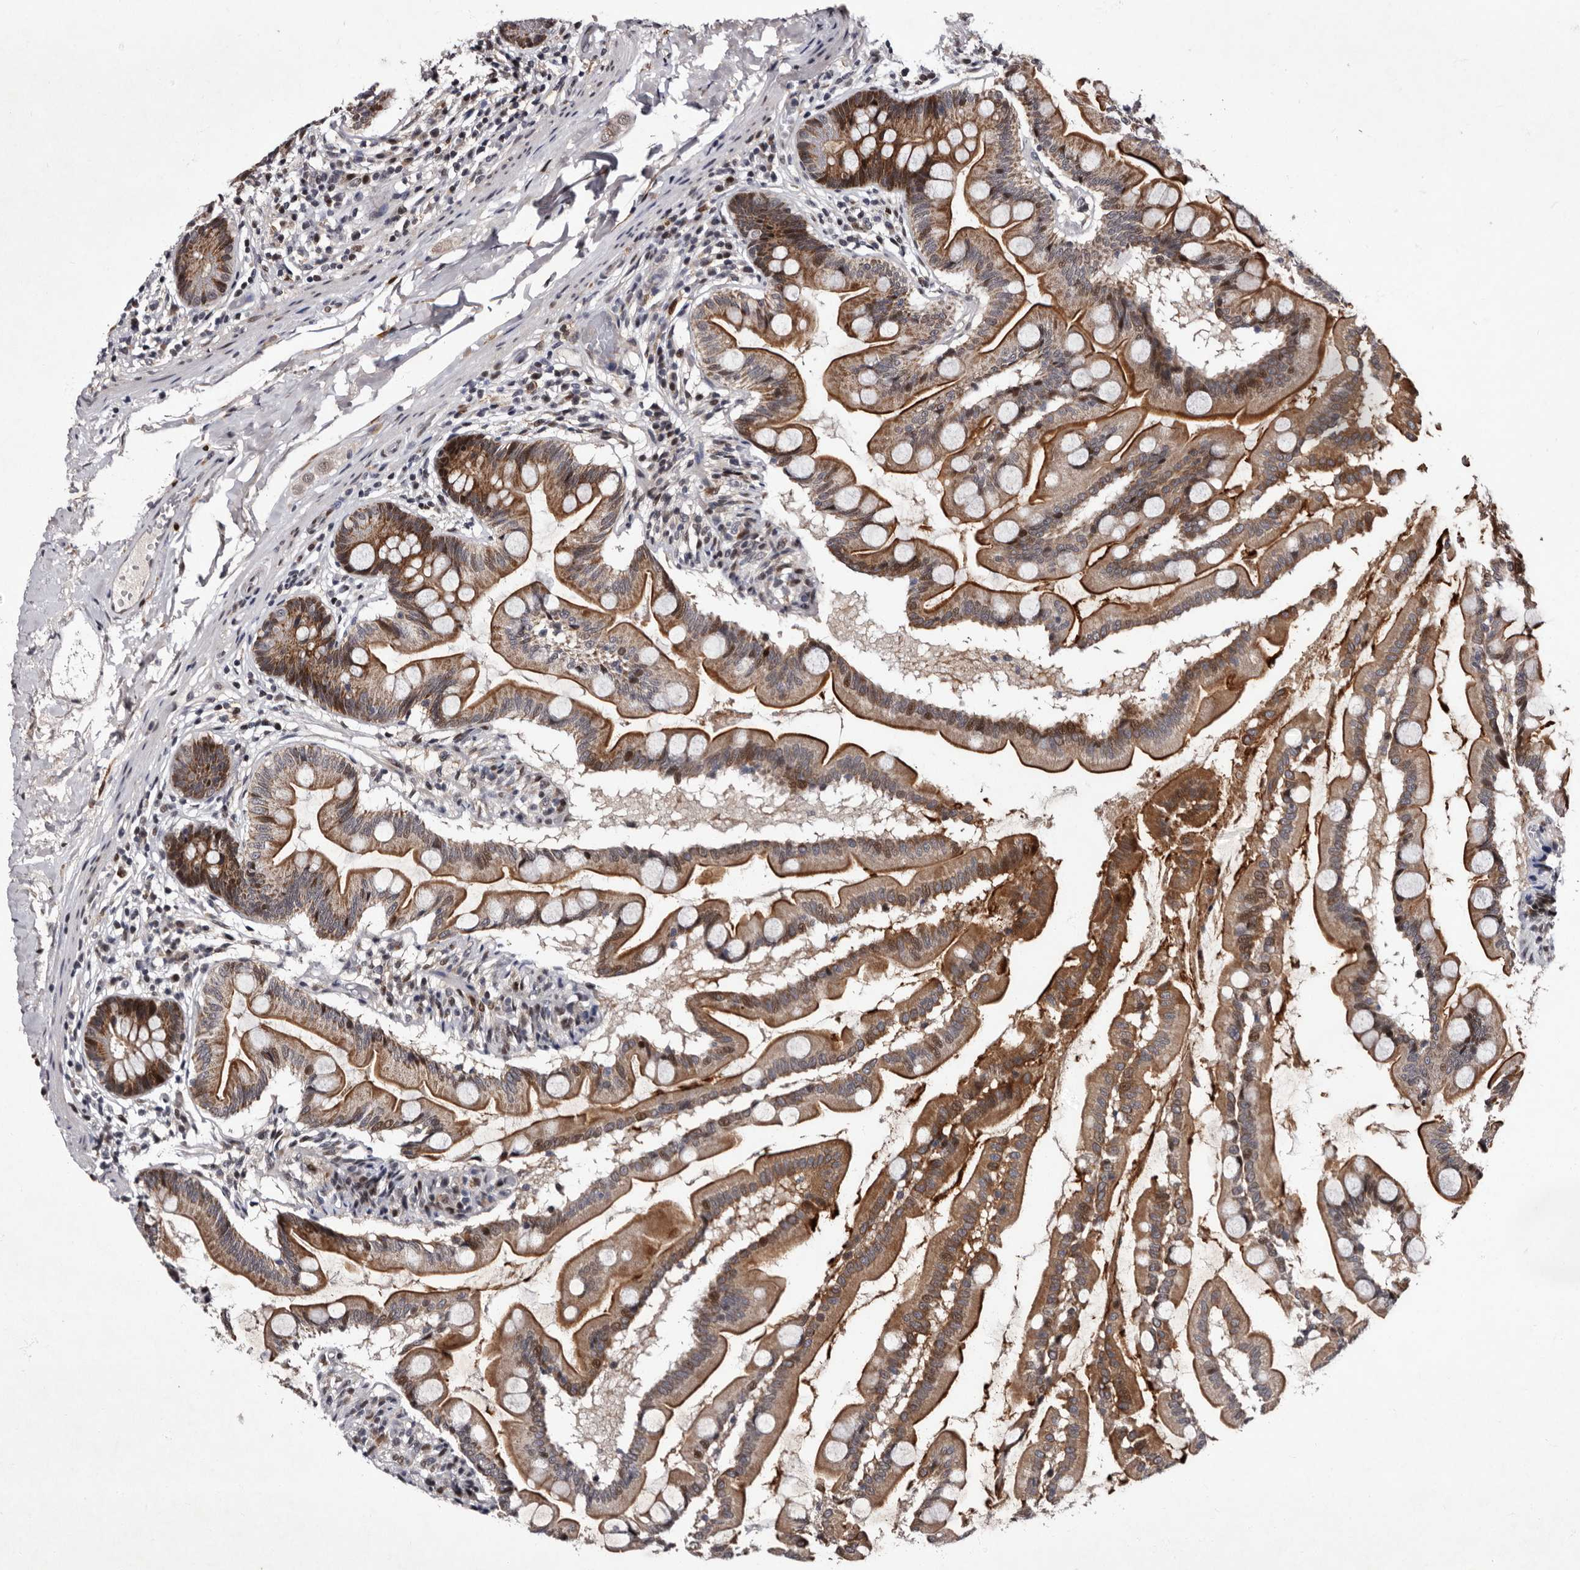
{"staining": {"intensity": "strong", "quantity": ">75%", "location": "cytoplasmic/membranous,nuclear"}, "tissue": "small intestine", "cell_type": "Glandular cells", "image_type": "normal", "snomed": [{"axis": "morphology", "description": "Normal tissue, NOS"}, {"axis": "topography", "description": "Small intestine"}], "caption": "Immunohistochemical staining of unremarkable small intestine reveals strong cytoplasmic/membranous,nuclear protein staining in about >75% of glandular cells.", "gene": "TNKS", "patient": {"sex": "female", "age": 56}}